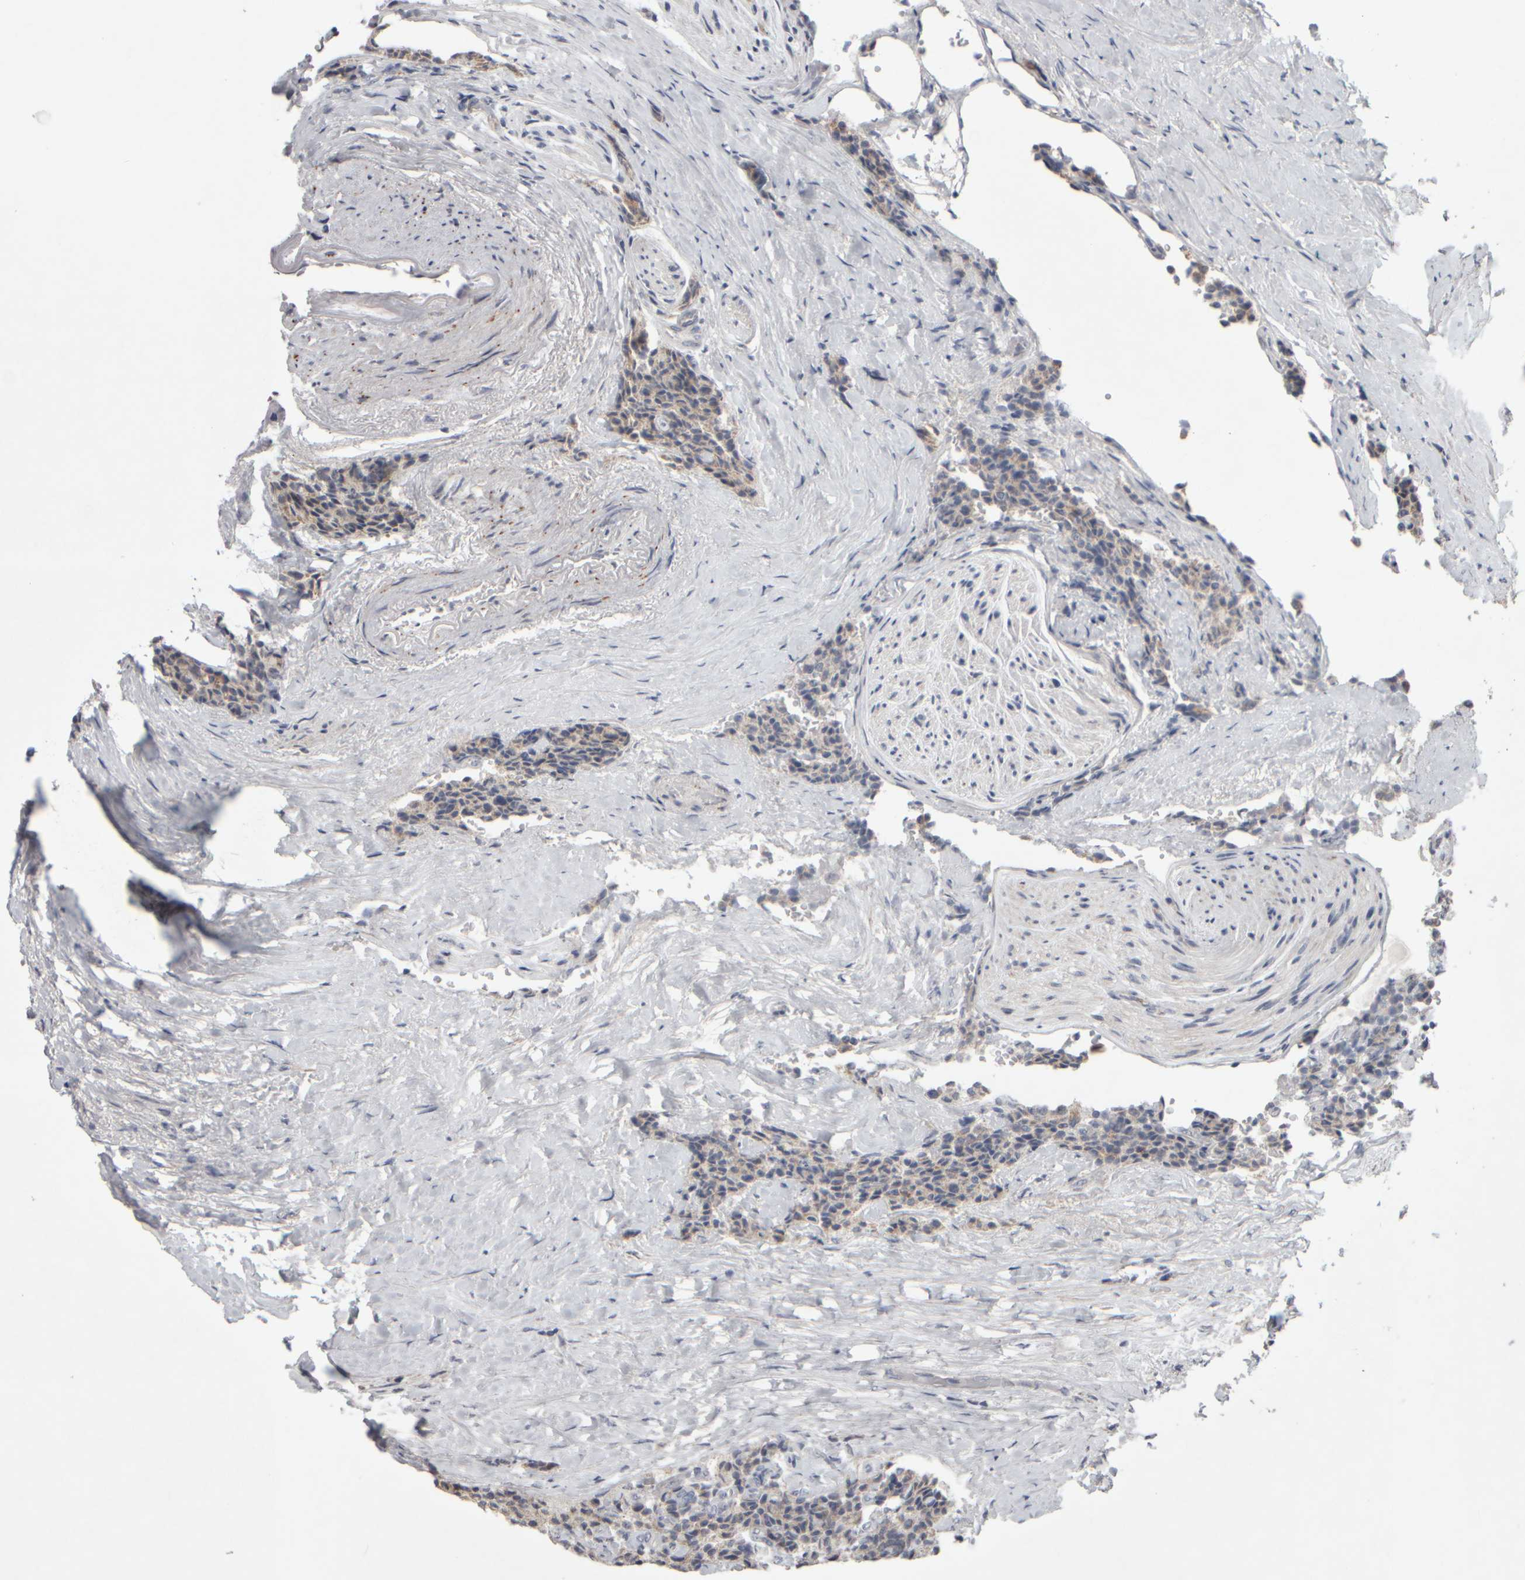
{"staining": {"intensity": "weak", "quantity": ">75%", "location": "cytoplasmic/membranous"}, "tissue": "carcinoid", "cell_type": "Tumor cells", "image_type": "cancer", "snomed": [{"axis": "morphology", "description": "Carcinoid, malignant, NOS"}, {"axis": "topography", "description": "Colon"}], "caption": "The photomicrograph shows immunohistochemical staining of carcinoid. There is weak cytoplasmic/membranous positivity is present in about >75% of tumor cells. (DAB (3,3'-diaminobenzidine) IHC, brown staining for protein, blue staining for nuclei).", "gene": "SCO1", "patient": {"sex": "female", "age": 61}}